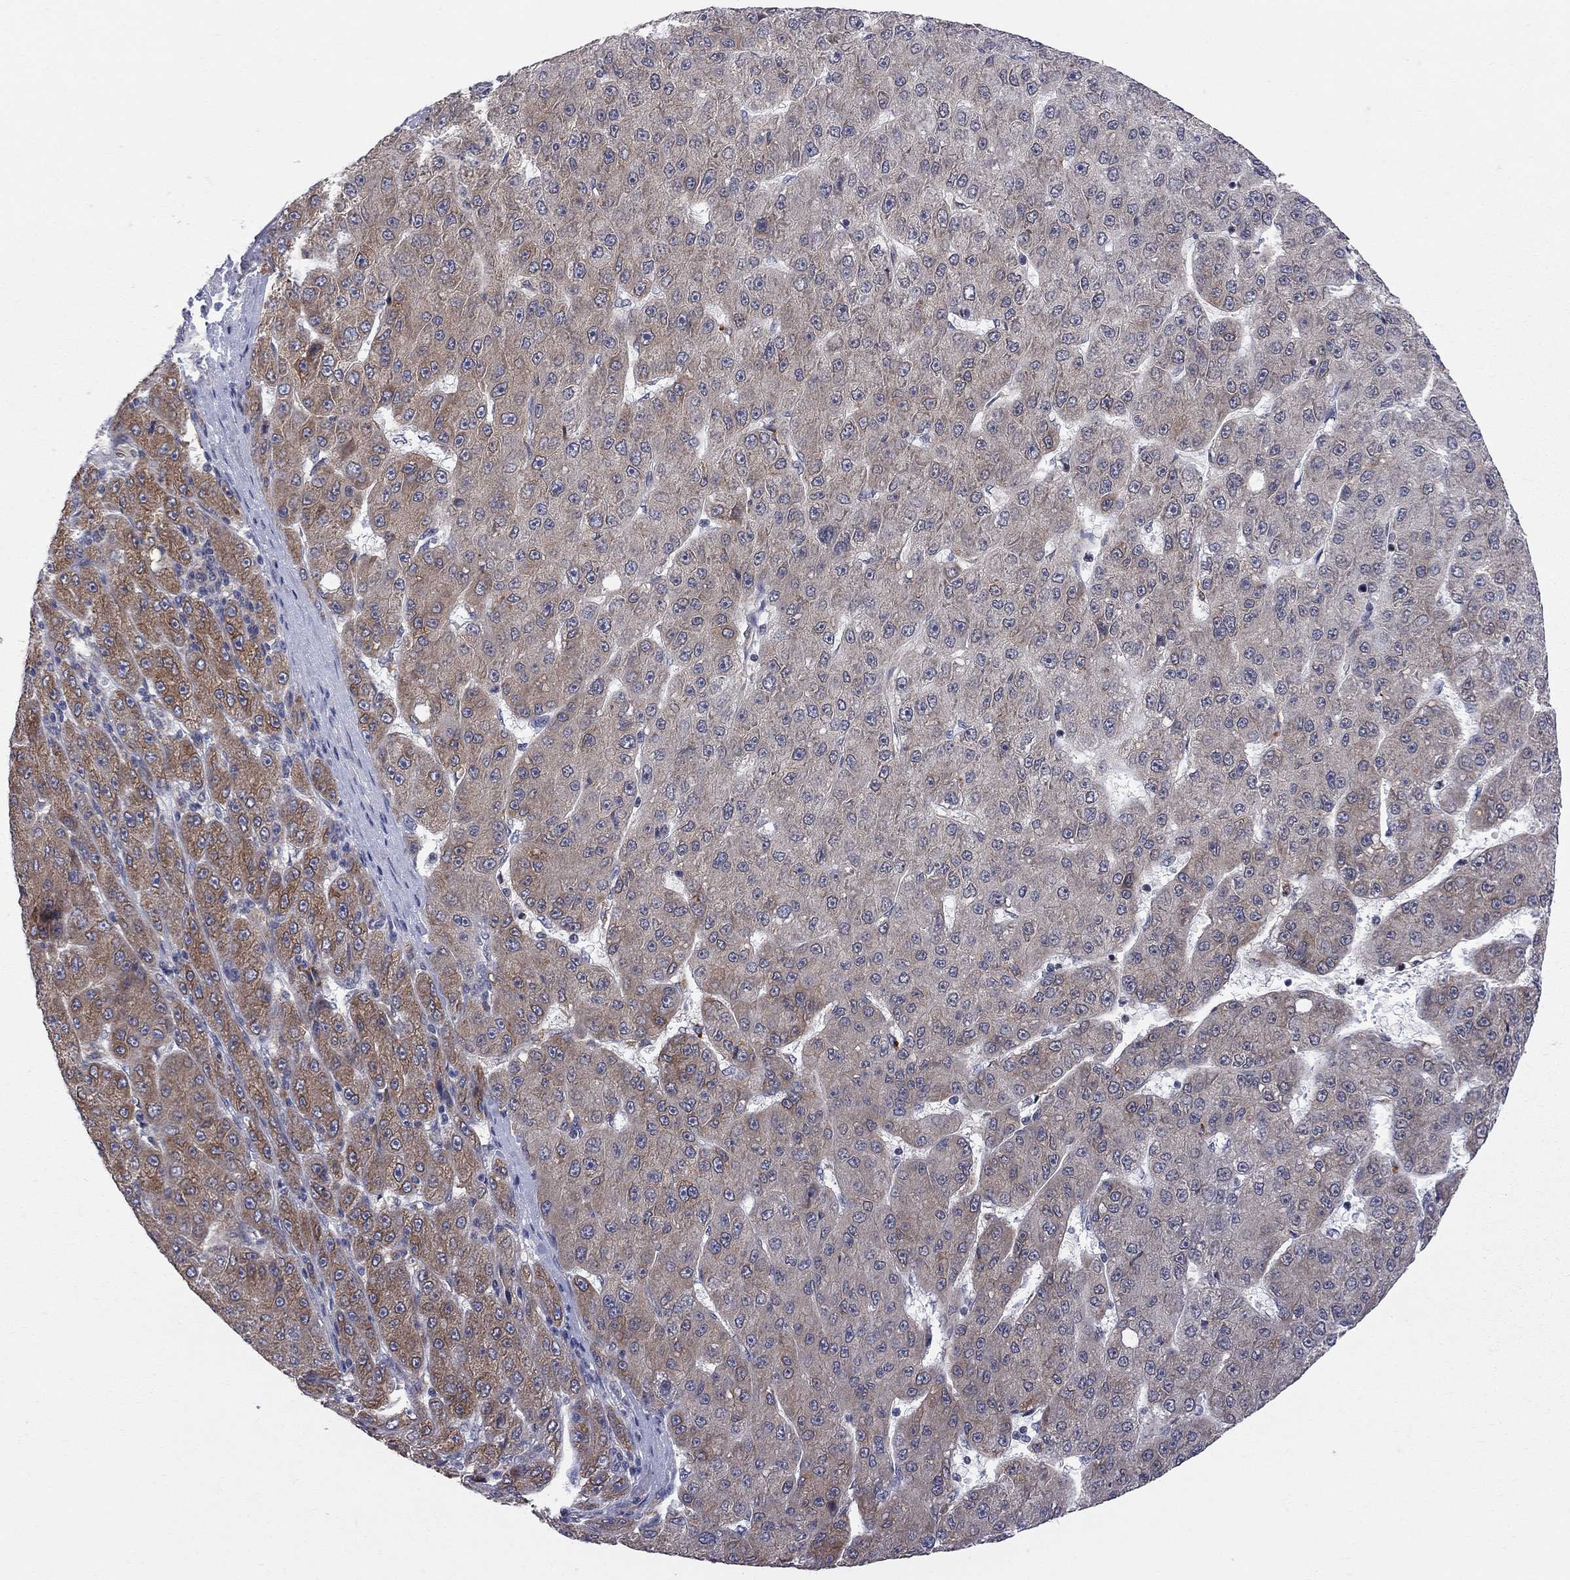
{"staining": {"intensity": "weak", "quantity": ">75%", "location": "cytoplasmic/membranous"}, "tissue": "liver cancer", "cell_type": "Tumor cells", "image_type": "cancer", "snomed": [{"axis": "morphology", "description": "Carcinoma, Hepatocellular, NOS"}, {"axis": "topography", "description": "Liver"}], "caption": "The micrograph reveals a brown stain indicating the presence of a protein in the cytoplasmic/membranous of tumor cells in liver hepatocellular carcinoma.", "gene": "CNOT11", "patient": {"sex": "male", "age": 67}}